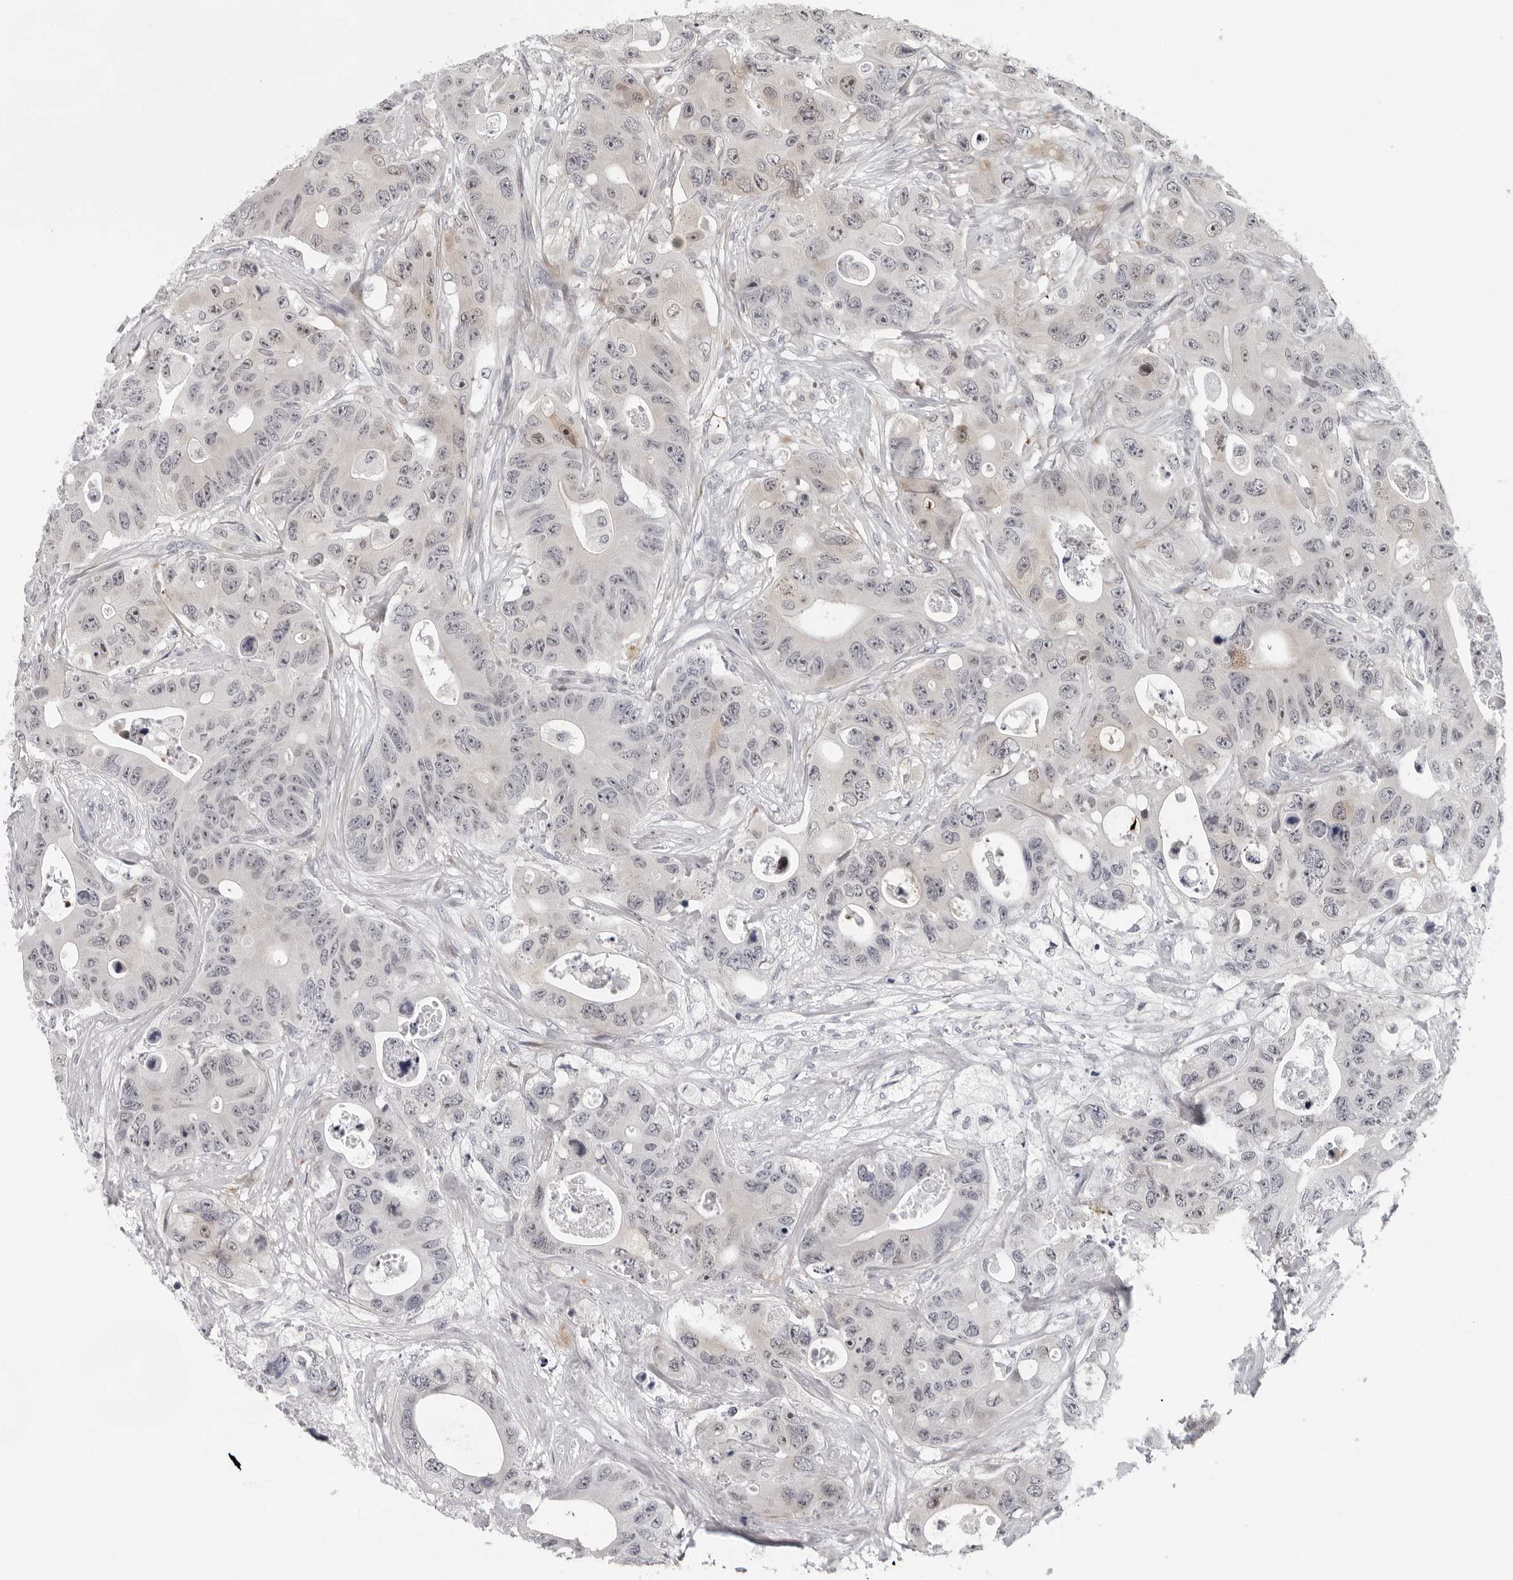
{"staining": {"intensity": "weak", "quantity": "<25%", "location": "cytoplasmic/membranous"}, "tissue": "colorectal cancer", "cell_type": "Tumor cells", "image_type": "cancer", "snomed": [{"axis": "morphology", "description": "Adenocarcinoma, NOS"}, {"axis": "topography", "description": "Colon"}], "caption": "This is an immunohistochemistry histopathology image of colorectal adenocarcinoma. There is no staining in tumor cells.", "gene": "PIP4K2C", "patient": {"sex": "female", "age": 46}}